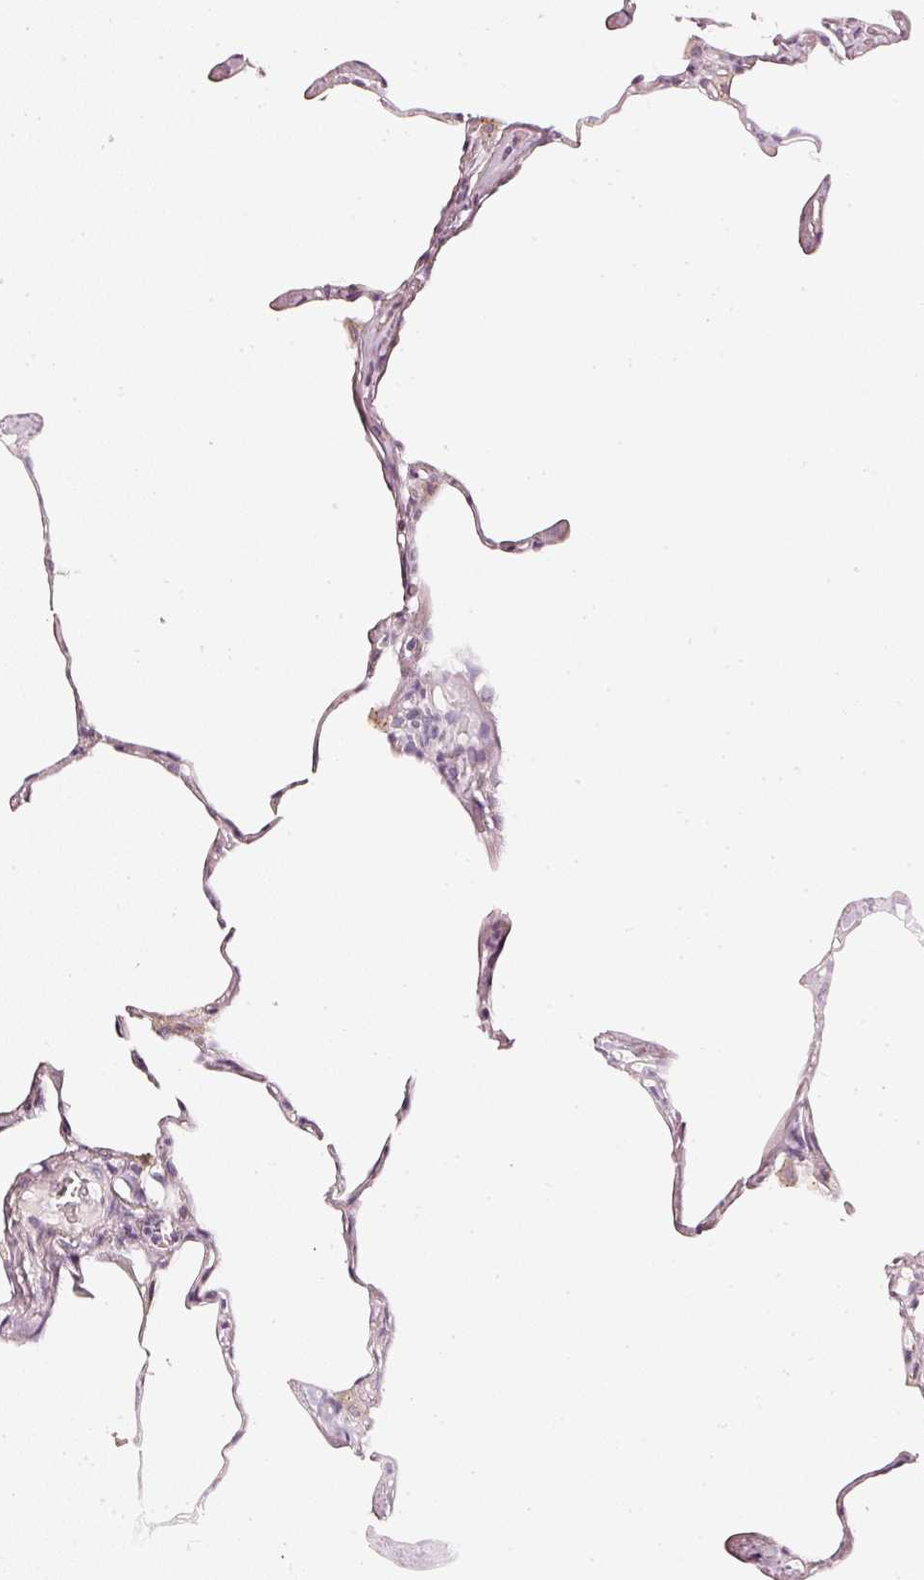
{"staining": {"intensity": "negative", "quantity": "none", "location": "none"}, "tissue": "lung", "cell_type": "Alveolar cells", "image_type": "normal", "snomed": [{"axis": "morphology", "description": "Normal tissue, NOS"}, {"axis": "topography", "description": "Lung"}], "caption": "DAB immunohistochemical staining of normal lung displays no significant positivity in alveolar cells.", "gene": "CNP", "patient": {"sex": "male", "age": 65}}